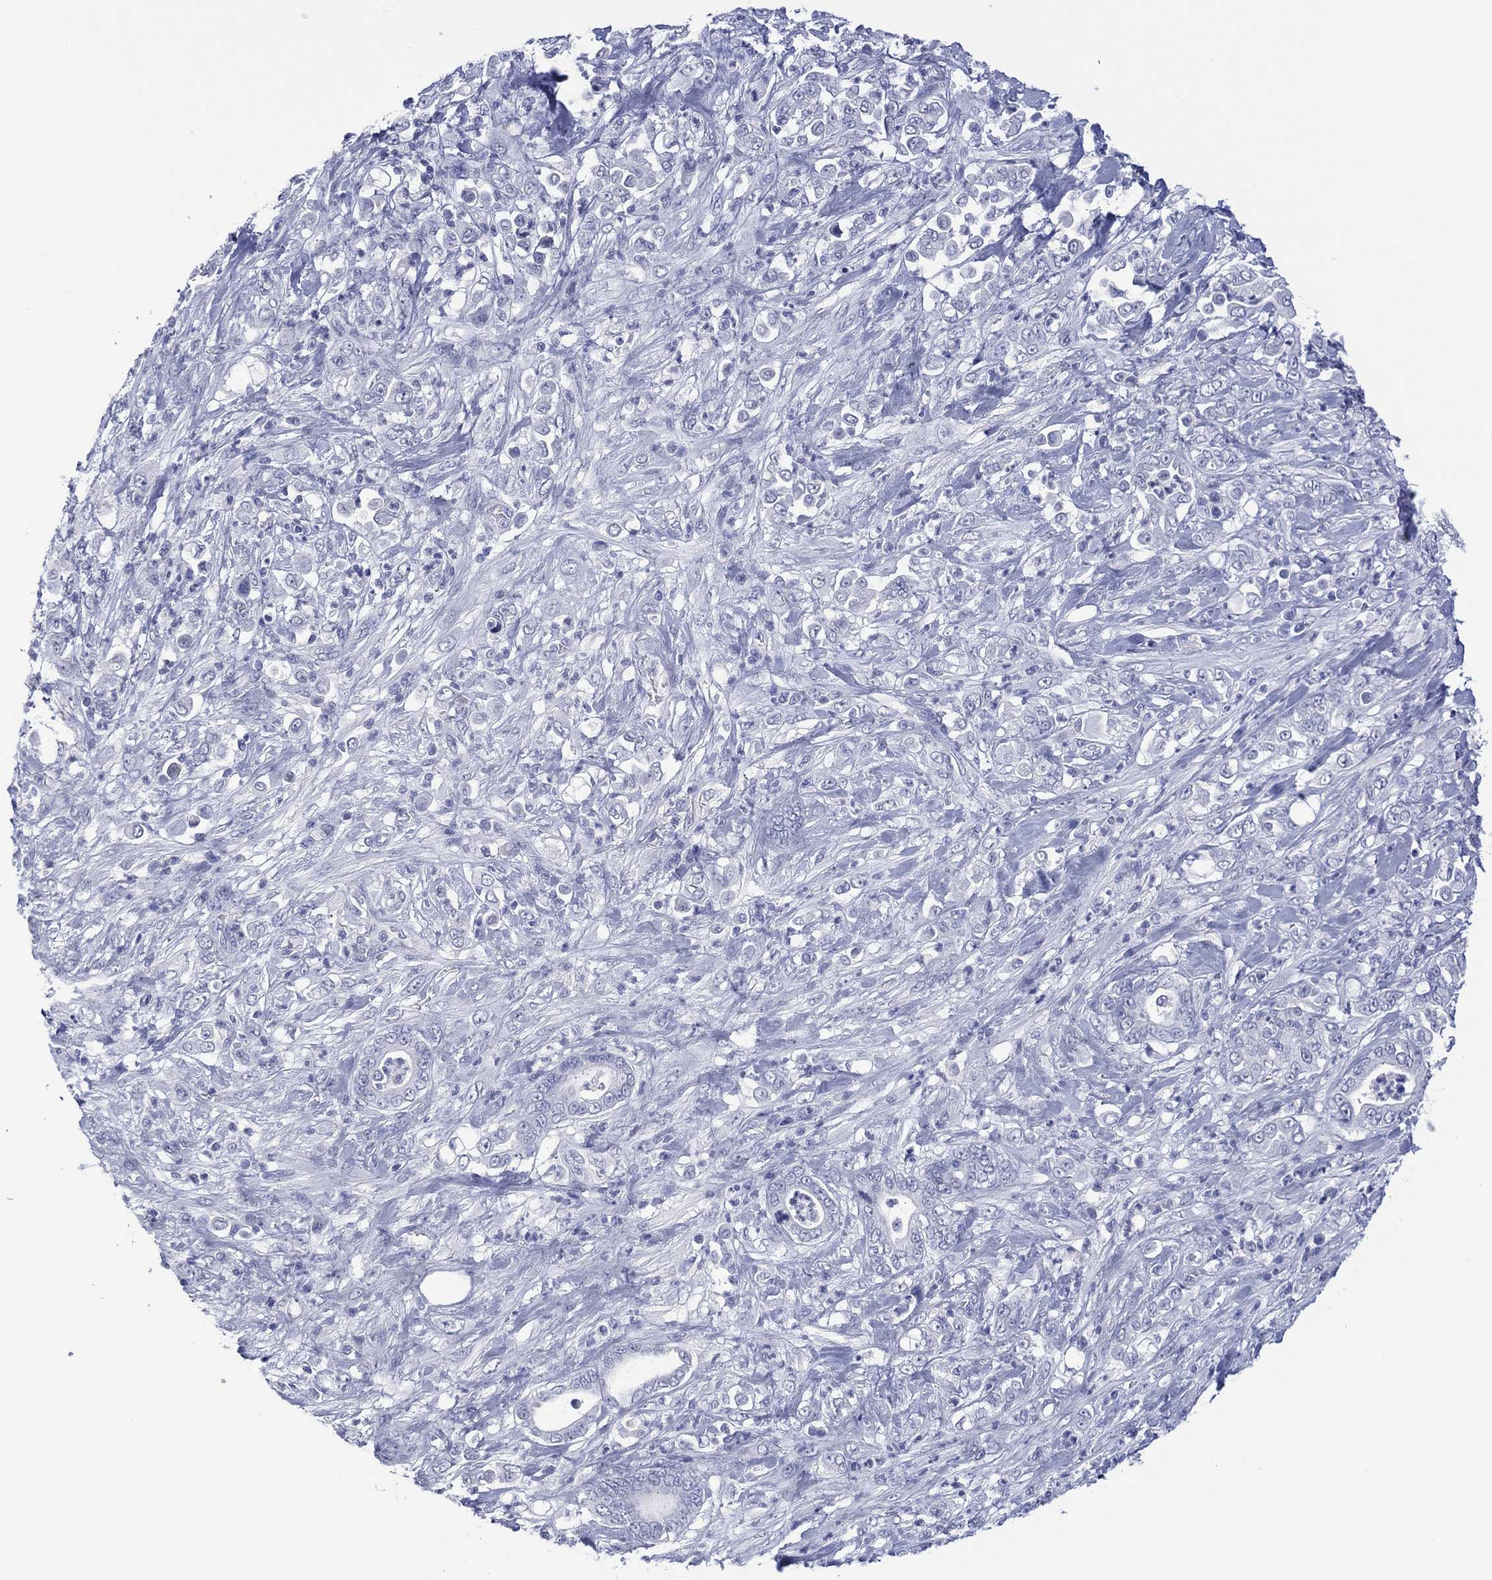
{"staining": {"intensity": "negative", "quantity": "none", "location": "none"}, "tissue": "stomach cancer", "cell_type": "Tumor cells", "image_type": "cancer", "snomed": [{"axis": "morphology", "description": "Adenocarcinoma, NOS"}, {"axis": "topography", "description": "Stomach"}], "caption": "This is an immunohistochemistry (IHC) image of adenocarcinoma (stomach). There is no expression in tumor cells.", "gene": "UTF1", "patient": {"sex": "female", "age": 79}}